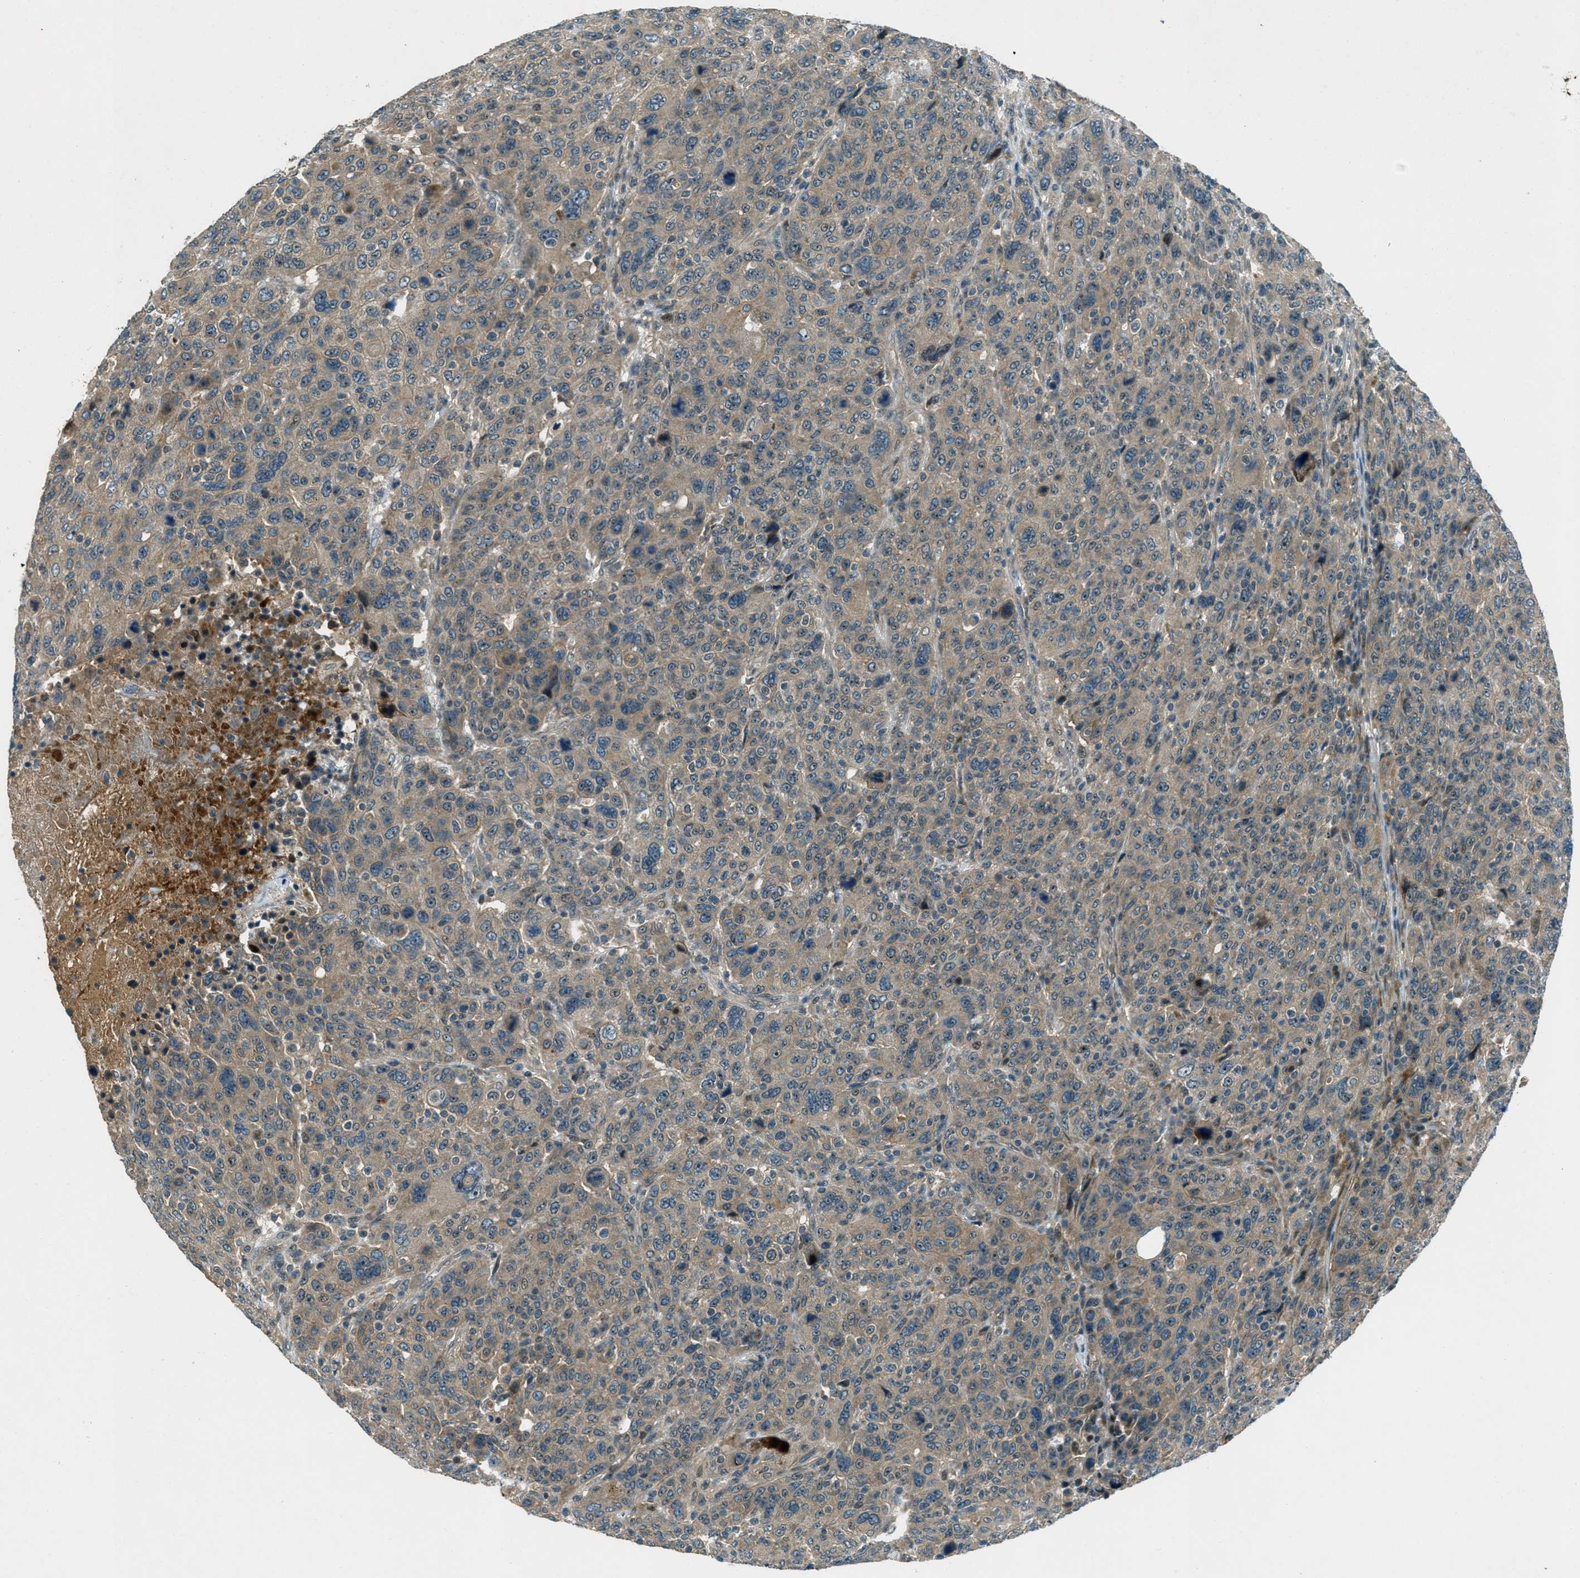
{"staining": {"intensity": "weak", "quantity": ">75%", "location": "cytoplasmic/membranous"}, "tissue": "breast cancer", "cell_type": "Tumor cells", "image_type": "cancer", "snomed": [{"axis": "morphology", "description": "Duct carcinoma"}, {"axis": "topography", "description": "Breast"}], "caption": "A brown stain highlights weak cytoplasmic/membranous staining of a protein in human breast cancer tumor cells. (Brightfield microscopy of DAB IHC at high magnification).", "gene": "STK11", "patient": {"sex": "female", "age": 37}}